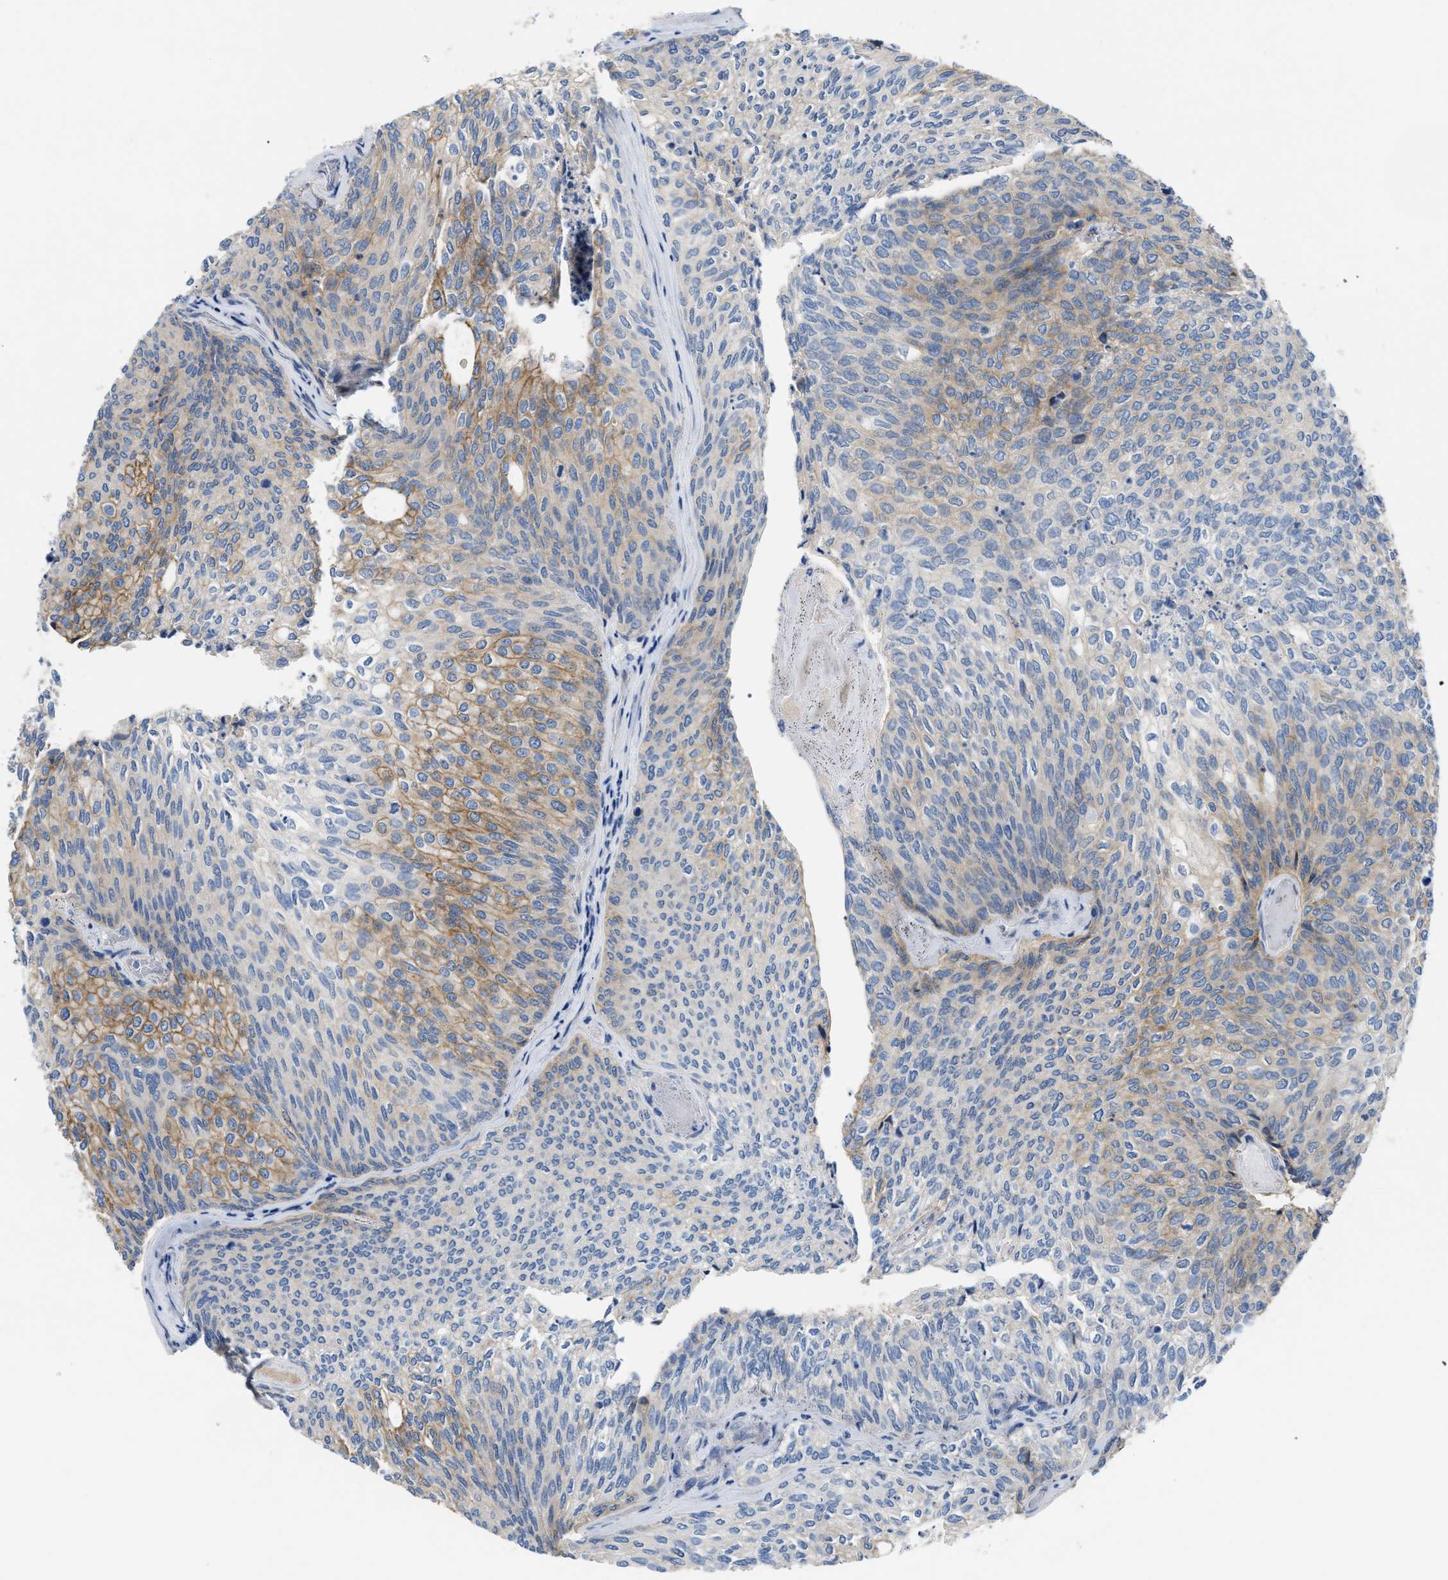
{"staining": {"intensity": "moderate", "quantity": "<25%", "location": "cytoplasmic/membranous"}, "tissue": "urothelial cancer", "cell_type": "Tumor cells", "image_type": "cancer", "snomed": [{"axis": "morphology", "description": "Urothelial carcinoma, Low grade"}, {"axis": "topography", "description": "Urinary bladder"}], "caption": "A brown stain labels moderate cytoplasmic/membranous expression of a protein in low-grade urothelial carcinoma tumor cells.", "gene": "DHX58", "patient": {"sex": "female", "age": 79}}